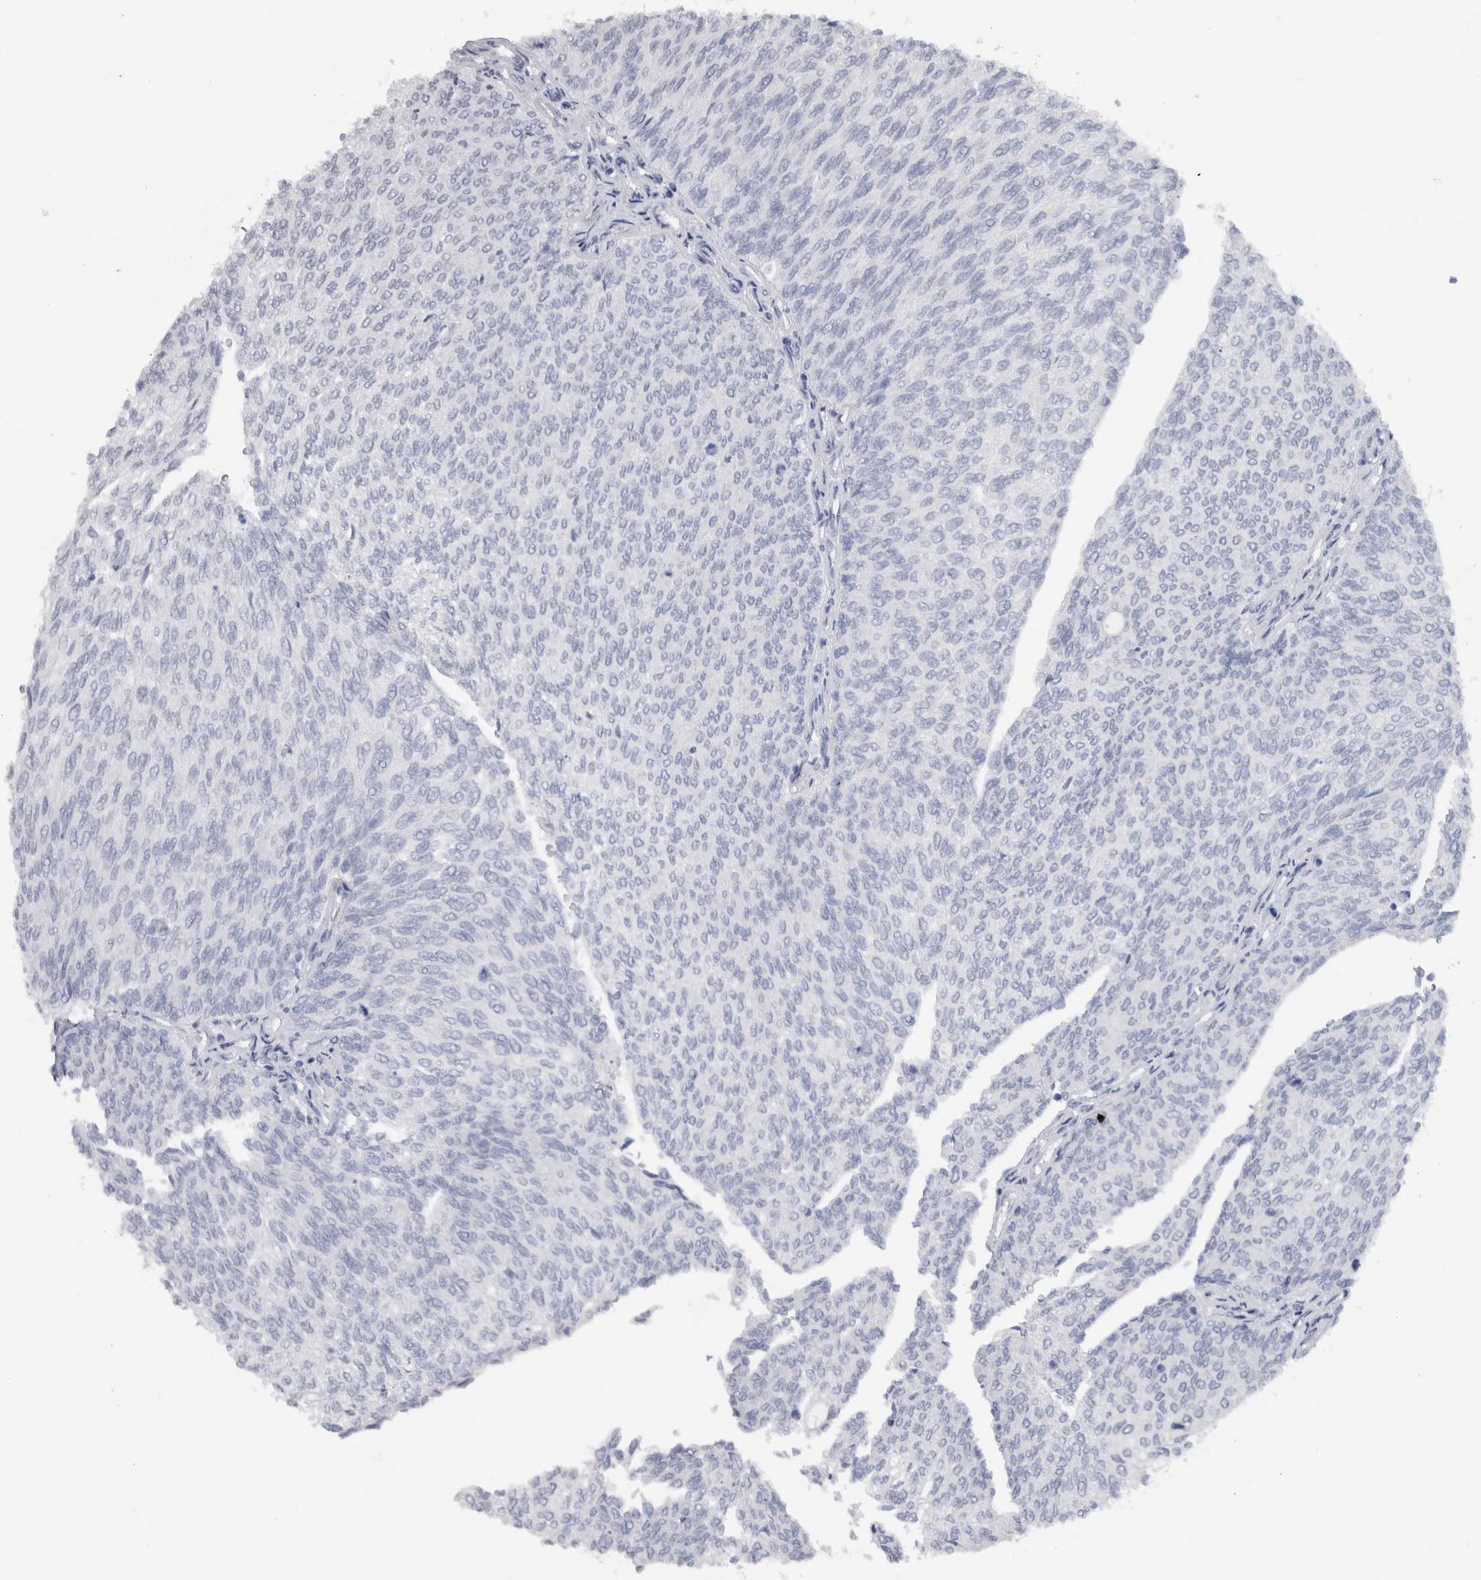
{"staining": {"intensity": "negative", "quantity": "none", "location": "none"}, "tissue": "urothelial cancer", "cell_type": "Tumor cells", "image_type": "cancer", "snomed": [{"axis": "morphology", "description": "Urothelial carcinoma, Low grade"}, {"axis": "topography", "description": "Urinary bladder"}], "caption": "High power microscopy image of an immunohistochemistry (IHC) photomicrograph of low-grade urothelial carcinoma, revealing no significant staining in tumor cells.", "gene": "MSMB", "patient": {"sex": "female", "age": 79}}